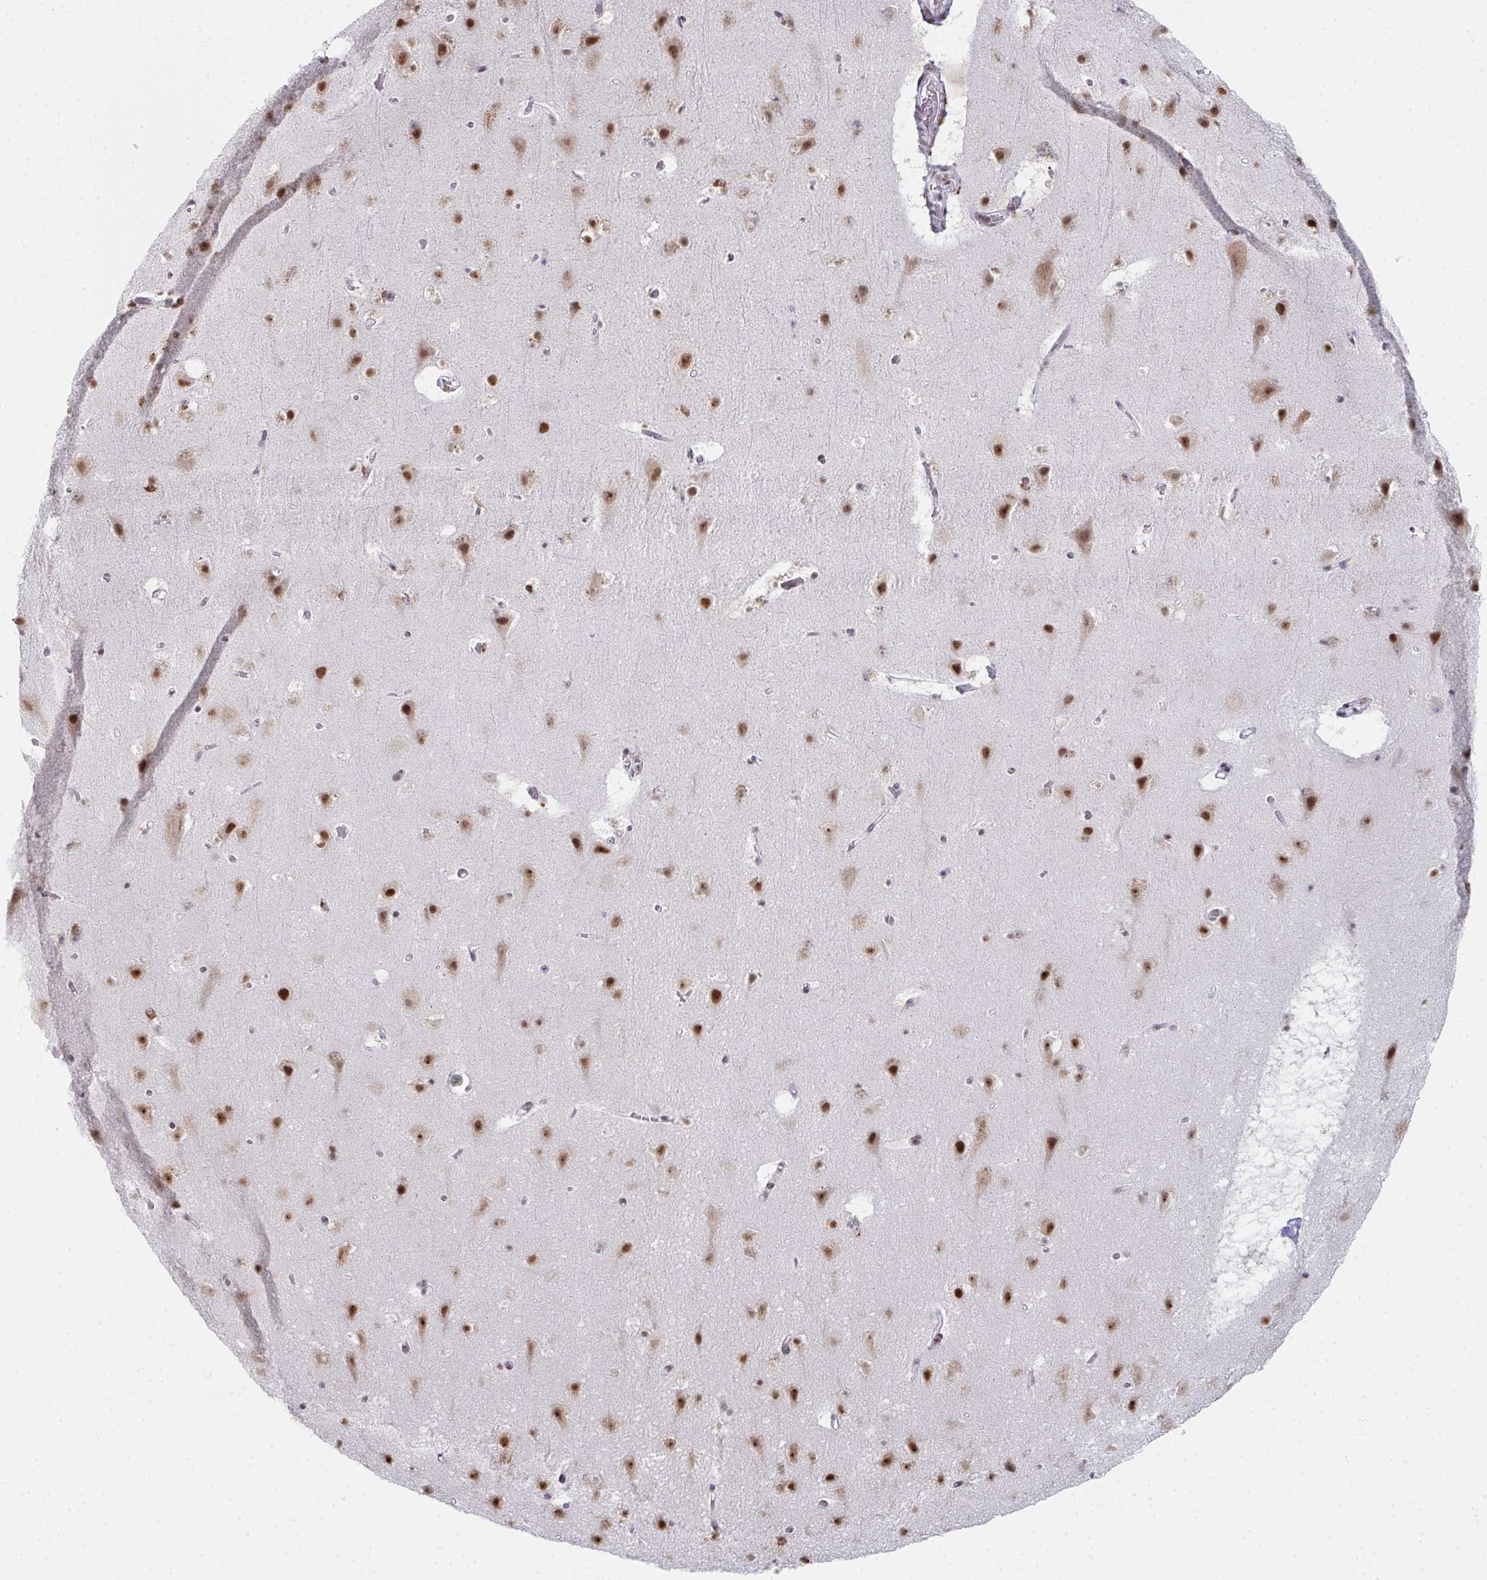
{"staining": {"intensity": "moderate", "quantity": "<25%", "location": "nuclear"}, "tissue": "cerebral cortex", "cell_type": "Endothelial cells", "image_type": "normal", "snomed": [{"axis": "morphology", "description": "Normal tissue, NOS"}, {"axis": "topography", "description": "Cerebral cortex"}], "caption": "Protein expression analysis of unremarkable cerebral cortex shows moderate nuclear staining in approximately <25% of endothelial cells. The staining was performed using DAB to visualize the protein expression in brown, while the nuclei were stained in blue with hematoxylin (Magnification: 20x).", "gene": "SNRNP70", "patient": {"sex": "female", "age": 42}}